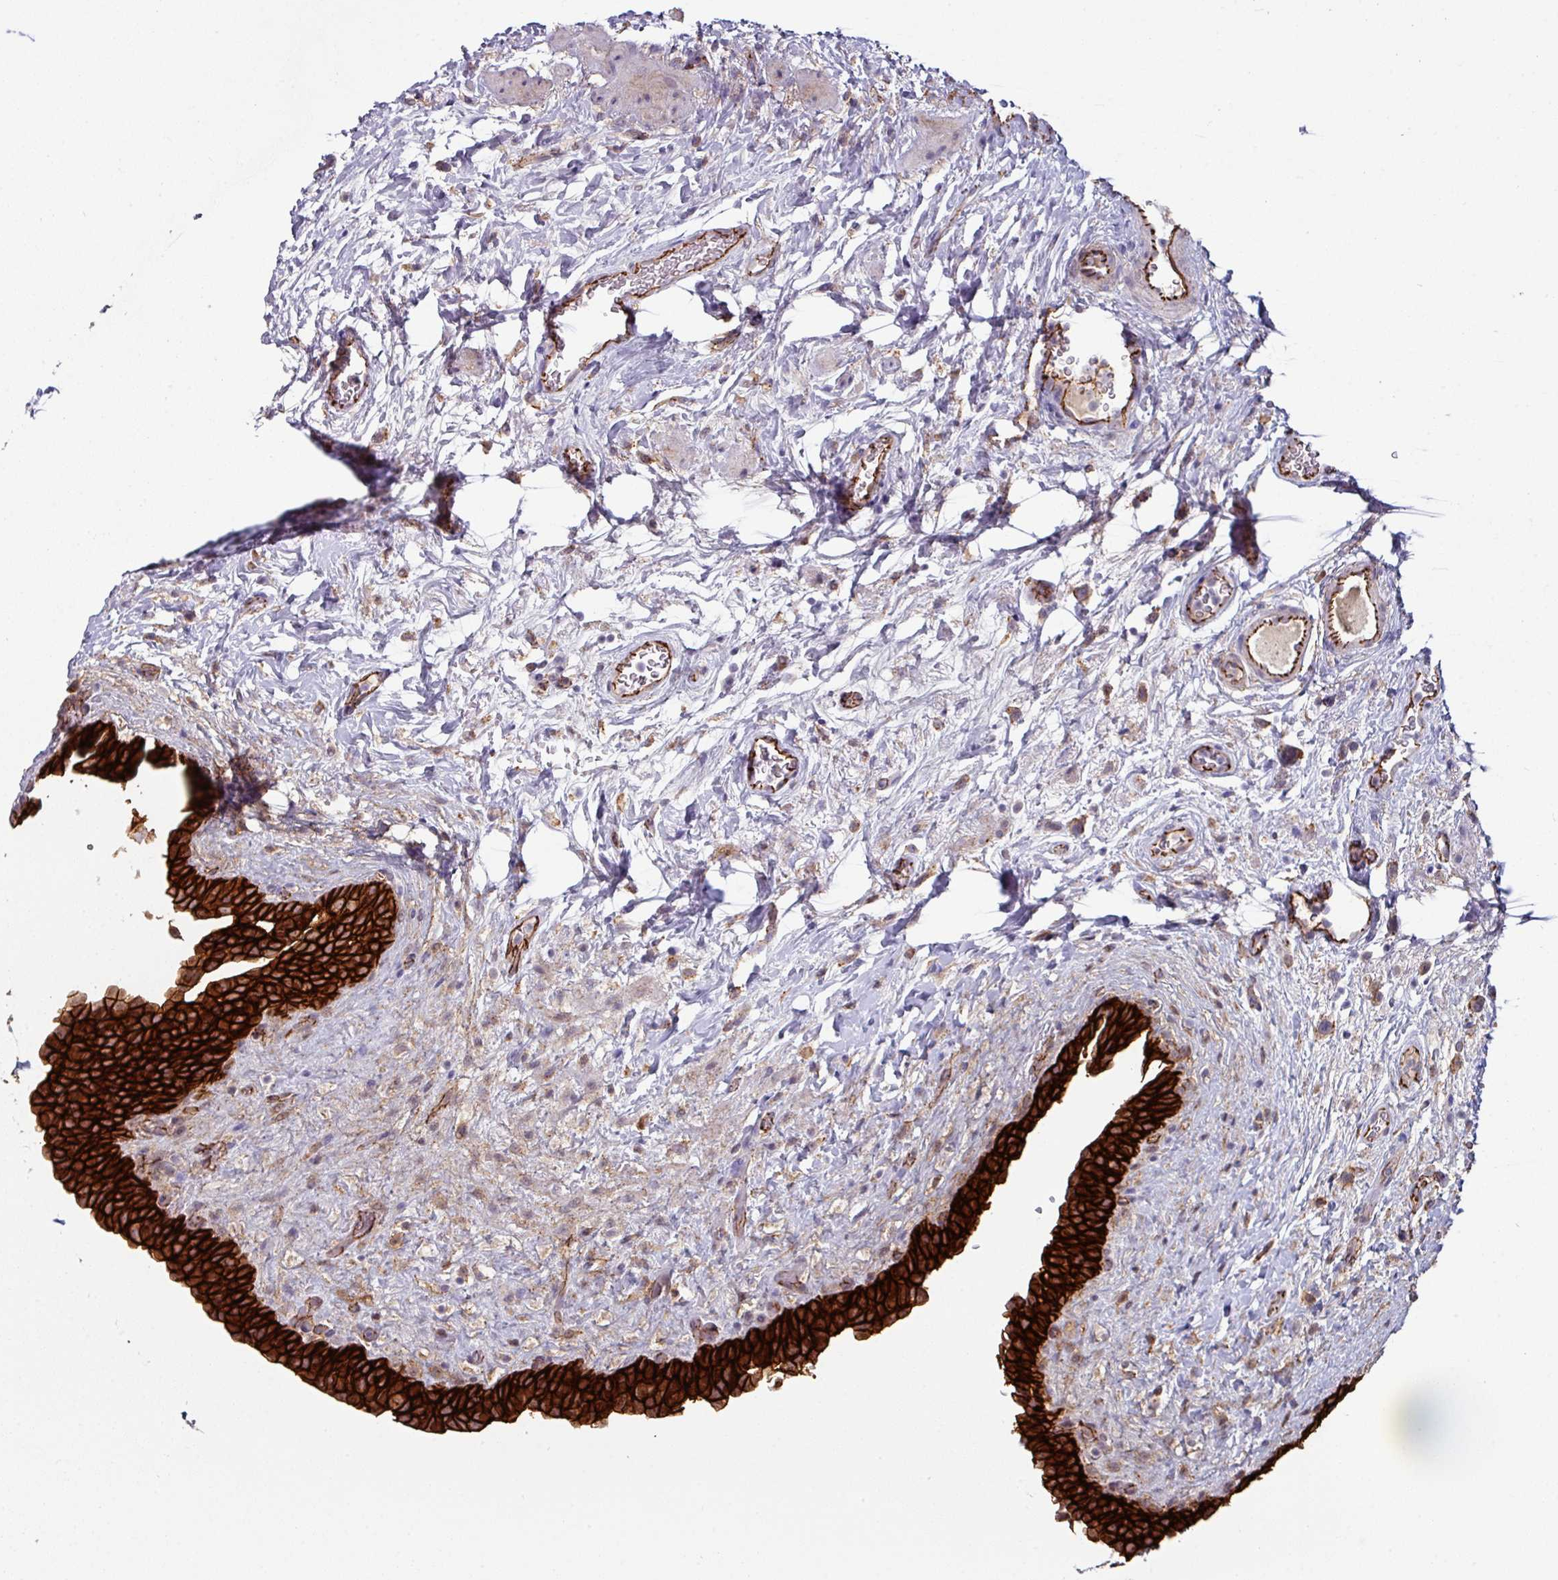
{"staining": {"intensity": "strong", "quantity": ">75%", "location": "cytoplasmic/membranous"}, "tissue": "urinary bladder", "cell_type": "Urothelial cells", "image_type": "normal", "snomed": [{"axis": "morphology", "description": "Normal tissue, NOS"}, {"axis": "topography", "description": "Urinary bladder"}], "caption": "This photomicrograph demonstrates immunohistochemistry staining of benign human urinary bladder, with high strong cytoplasmic/membranous staining in approximately >75% of urothelial cells.", "gene": "JUP", "patient": {"sex": "male", "age": 69}}